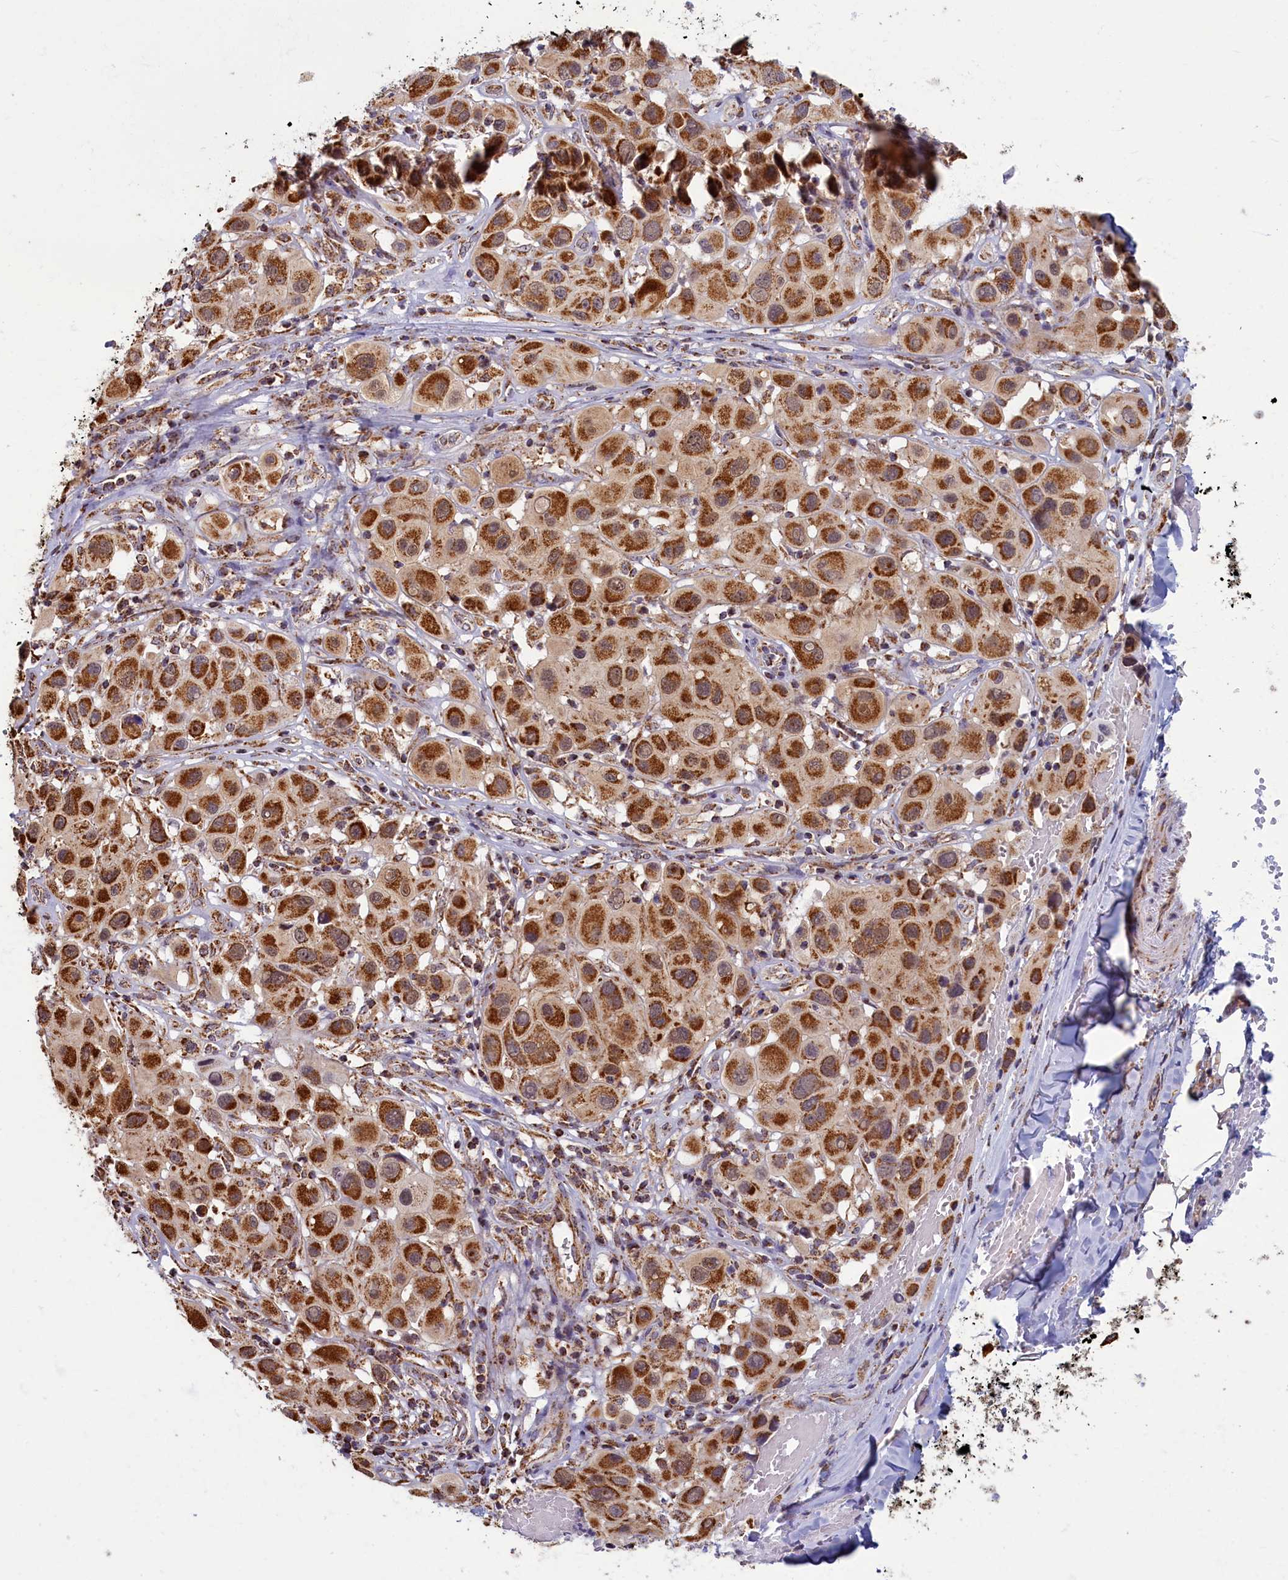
{"staining": {"intensity": "strong", "quantity": ">75%", "location": "cytoplasmic/membranous"}, "tissue": "melanoma", "cell_type": "Tumor cells", "image_type": "cancer", "snomed": [{"axis": "morphology", "description": "Malignant melanoma, Metastatic site"}, {"axis": "topography", "description": "Skin"}], "caption": "Immunohistochemical staining of melanoma reveals high levels of strong cytoplasmic/membranous protein staining in approximately >75% of tumor cells. (DAB (3,3'-diaminobenzidine) IHC with brightfield microscopy, high magnification).", "gene": "SPR", "patient": {"sex": "male", "age": 41}}